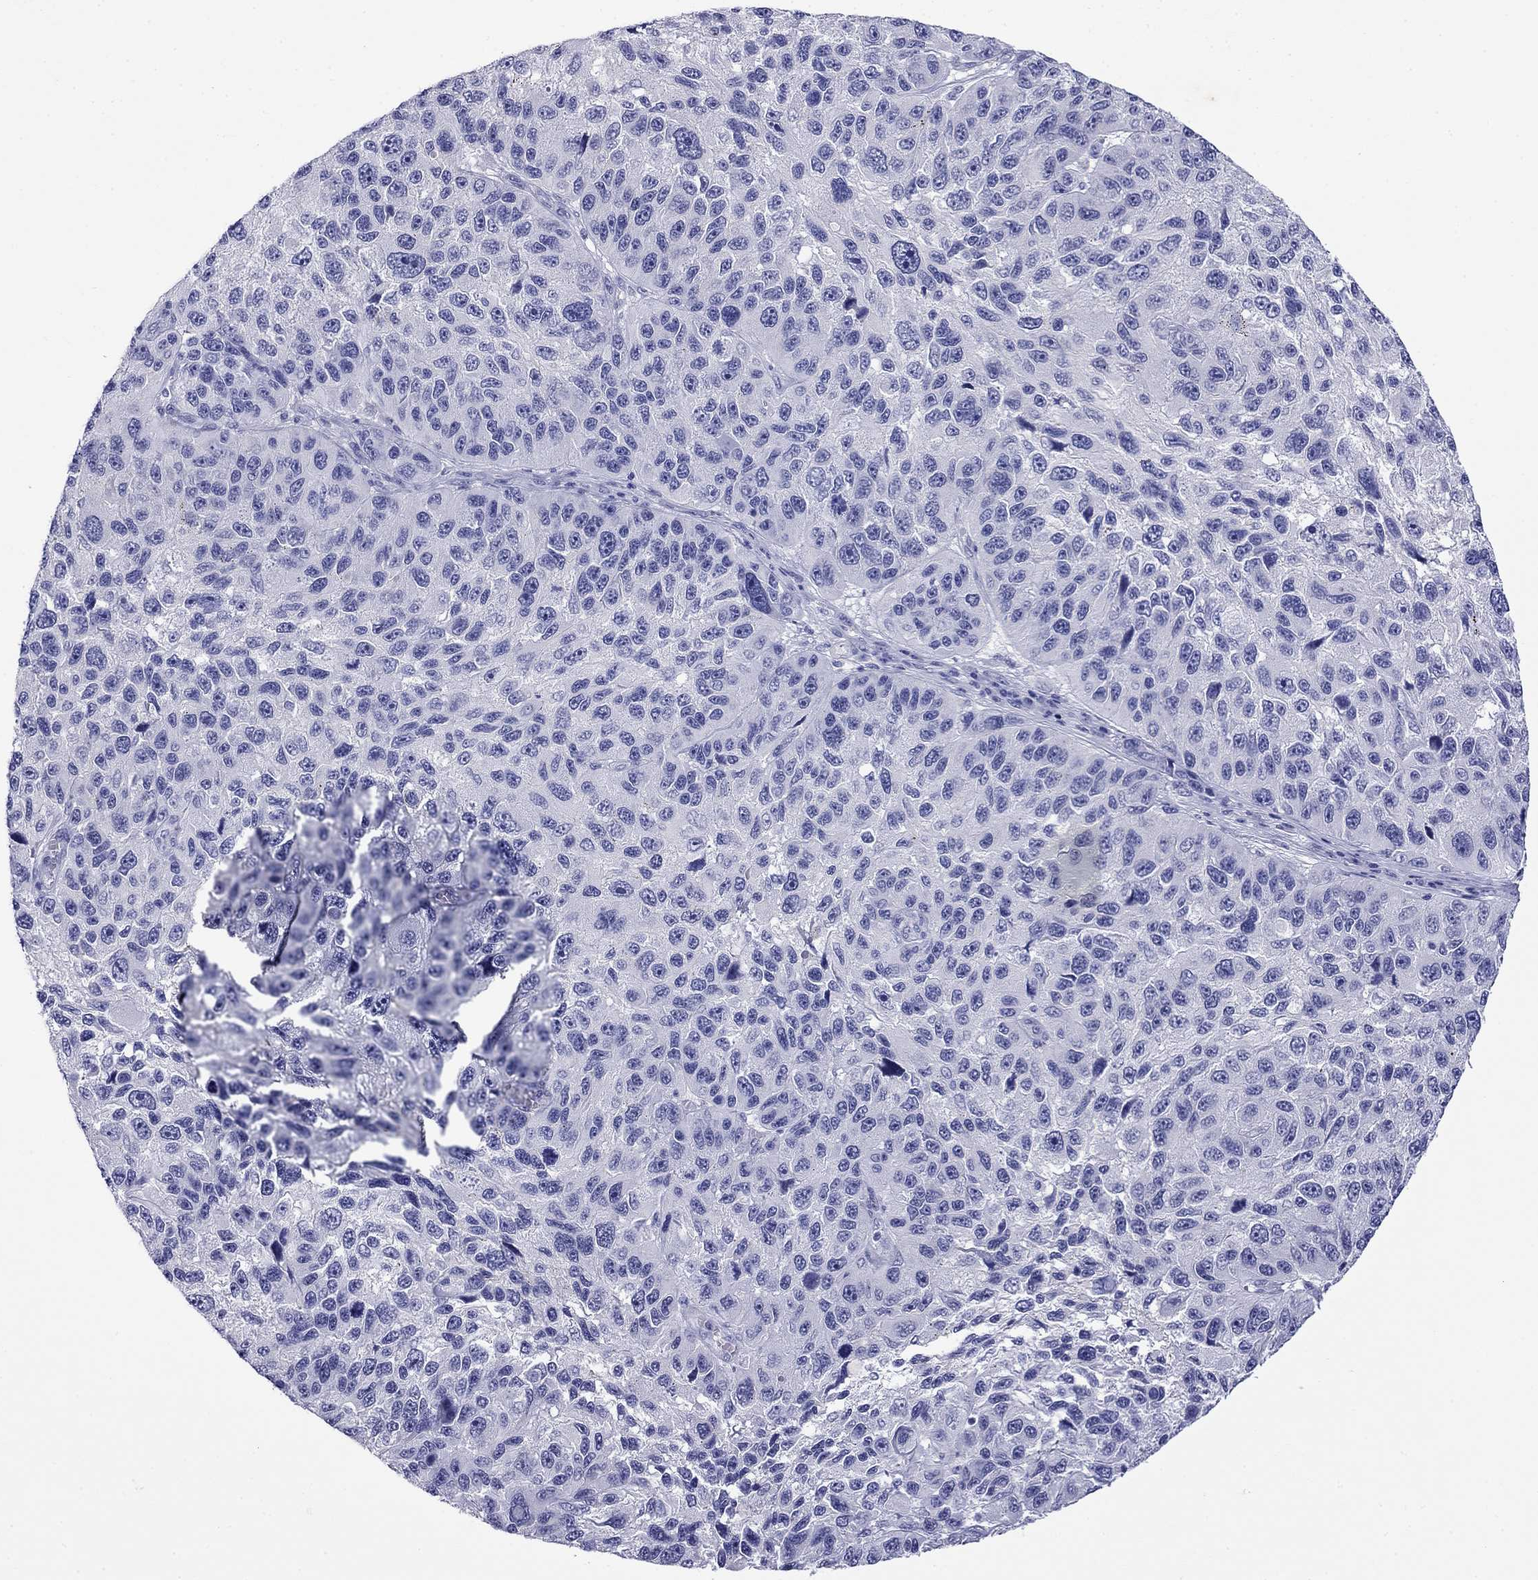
{"staining": {"intensity": "negative", "quantity": "none", "location": "none"}, "tissue": "melanoma", "cell_type": "Tumor cells", "image_type": "cancer", "snomed": [{"axis": "morphology", "description": "Malignant melanoma, NOS"}, {"axis": "topography", "description": "Skin"}], "caption": "Immunohistochemical staining of human melanoma shows no significant staining in tumor cells. (Brightfield microscopy of DAB (3,3'-diaminobenzidine) immunohistochemistry (IHC) at high magnification).", "gene": "MYO15A", "patient": {"sex": "male", "age": 53}}